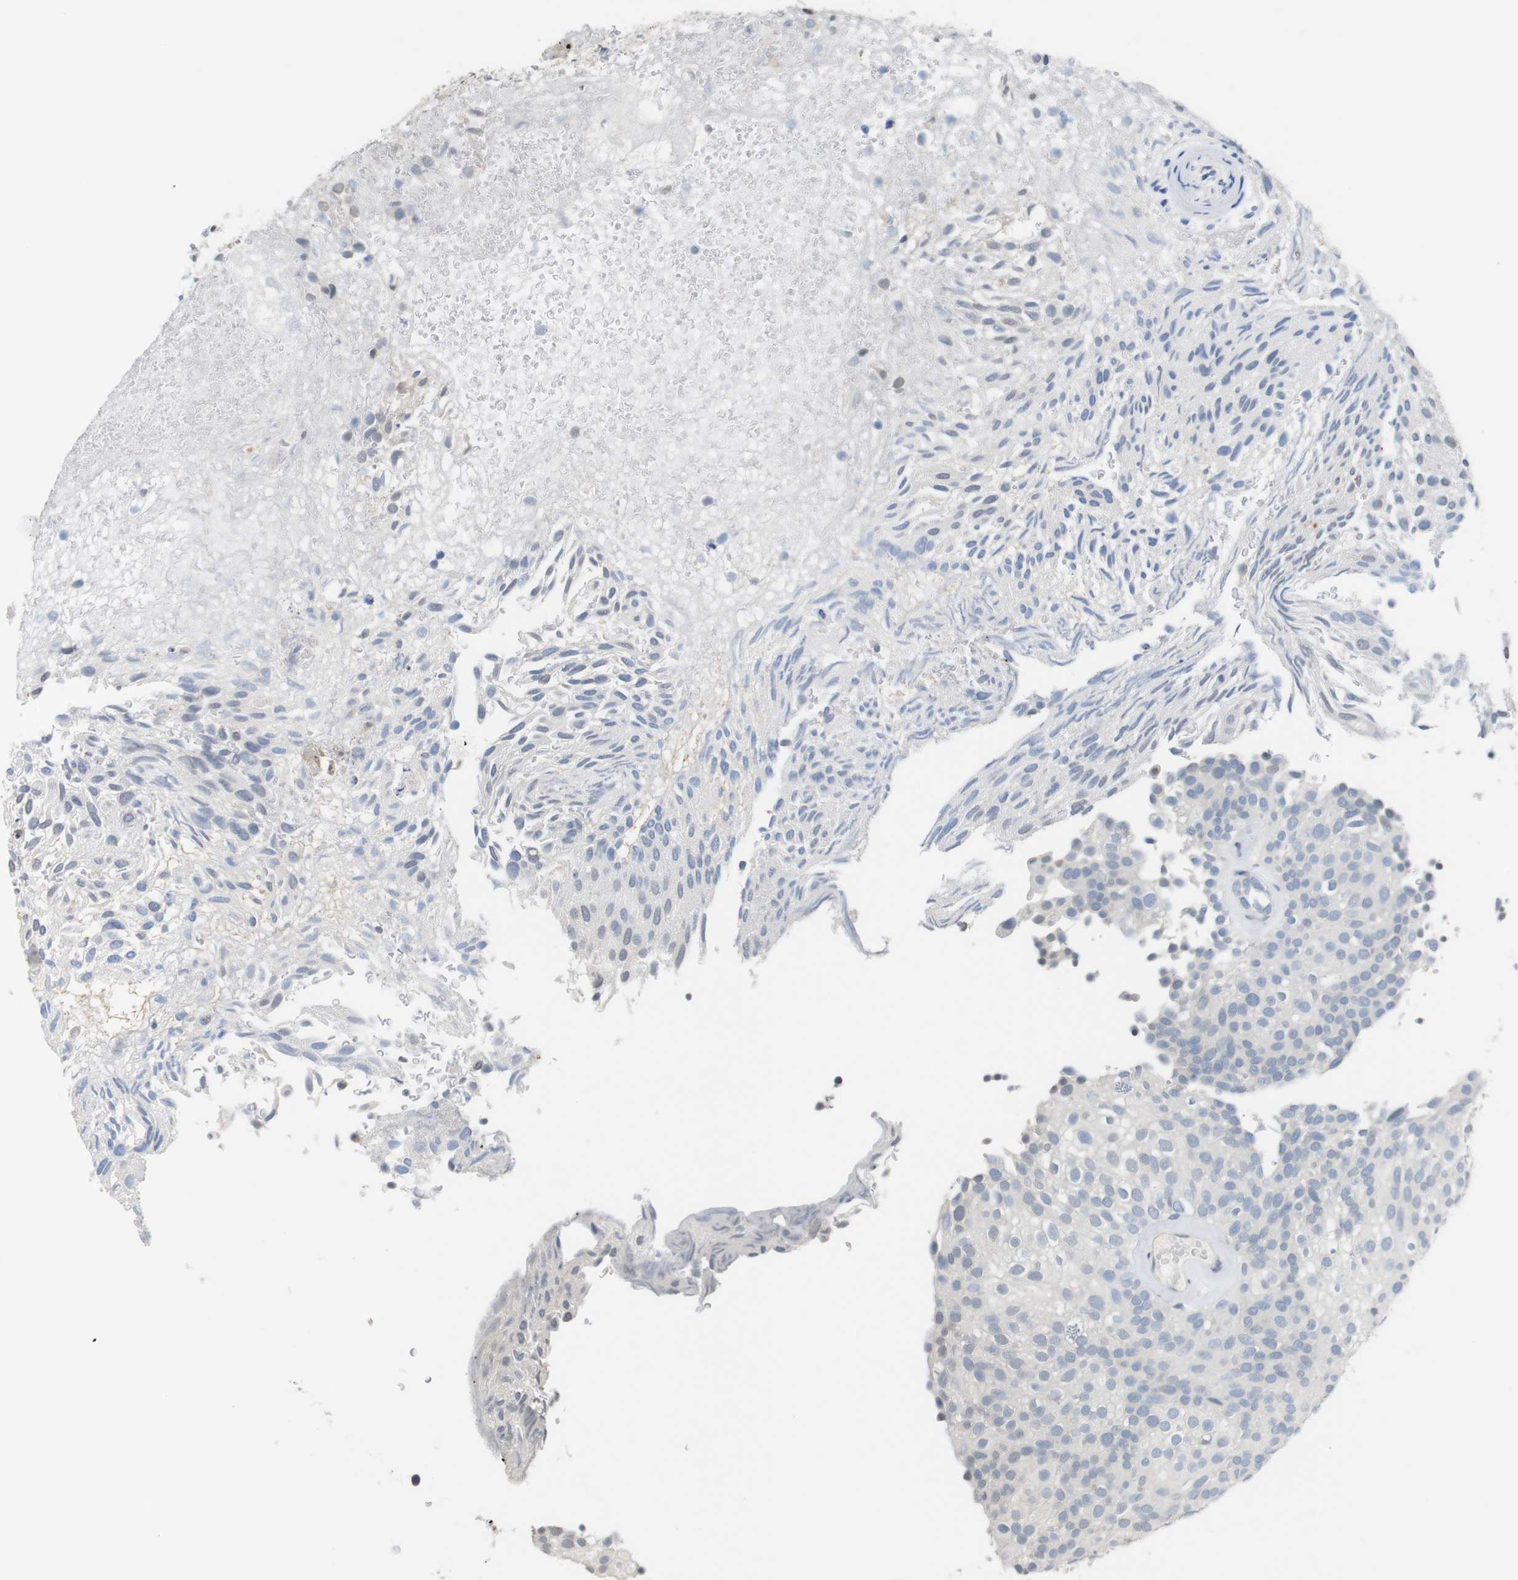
{"staining": {"intensity": "negative", "quantity": "none", "location": "none"}, "tissue": "urothelial cancer", "cell_type": "Tumor cells", "image_type": "cancer", "snomed": [{"axis": "morphology", "description": "Urothelial carcinoma, Low grade"}, {"axis": "topography", "description": "Urinary bladder"}], "caption": "Immunohistochemical staining of human urothelial cancer demonstrates no significant staining in tumor cells.", "gene": "CHRM5", "patient": {"sex": "male", "age": 78}}